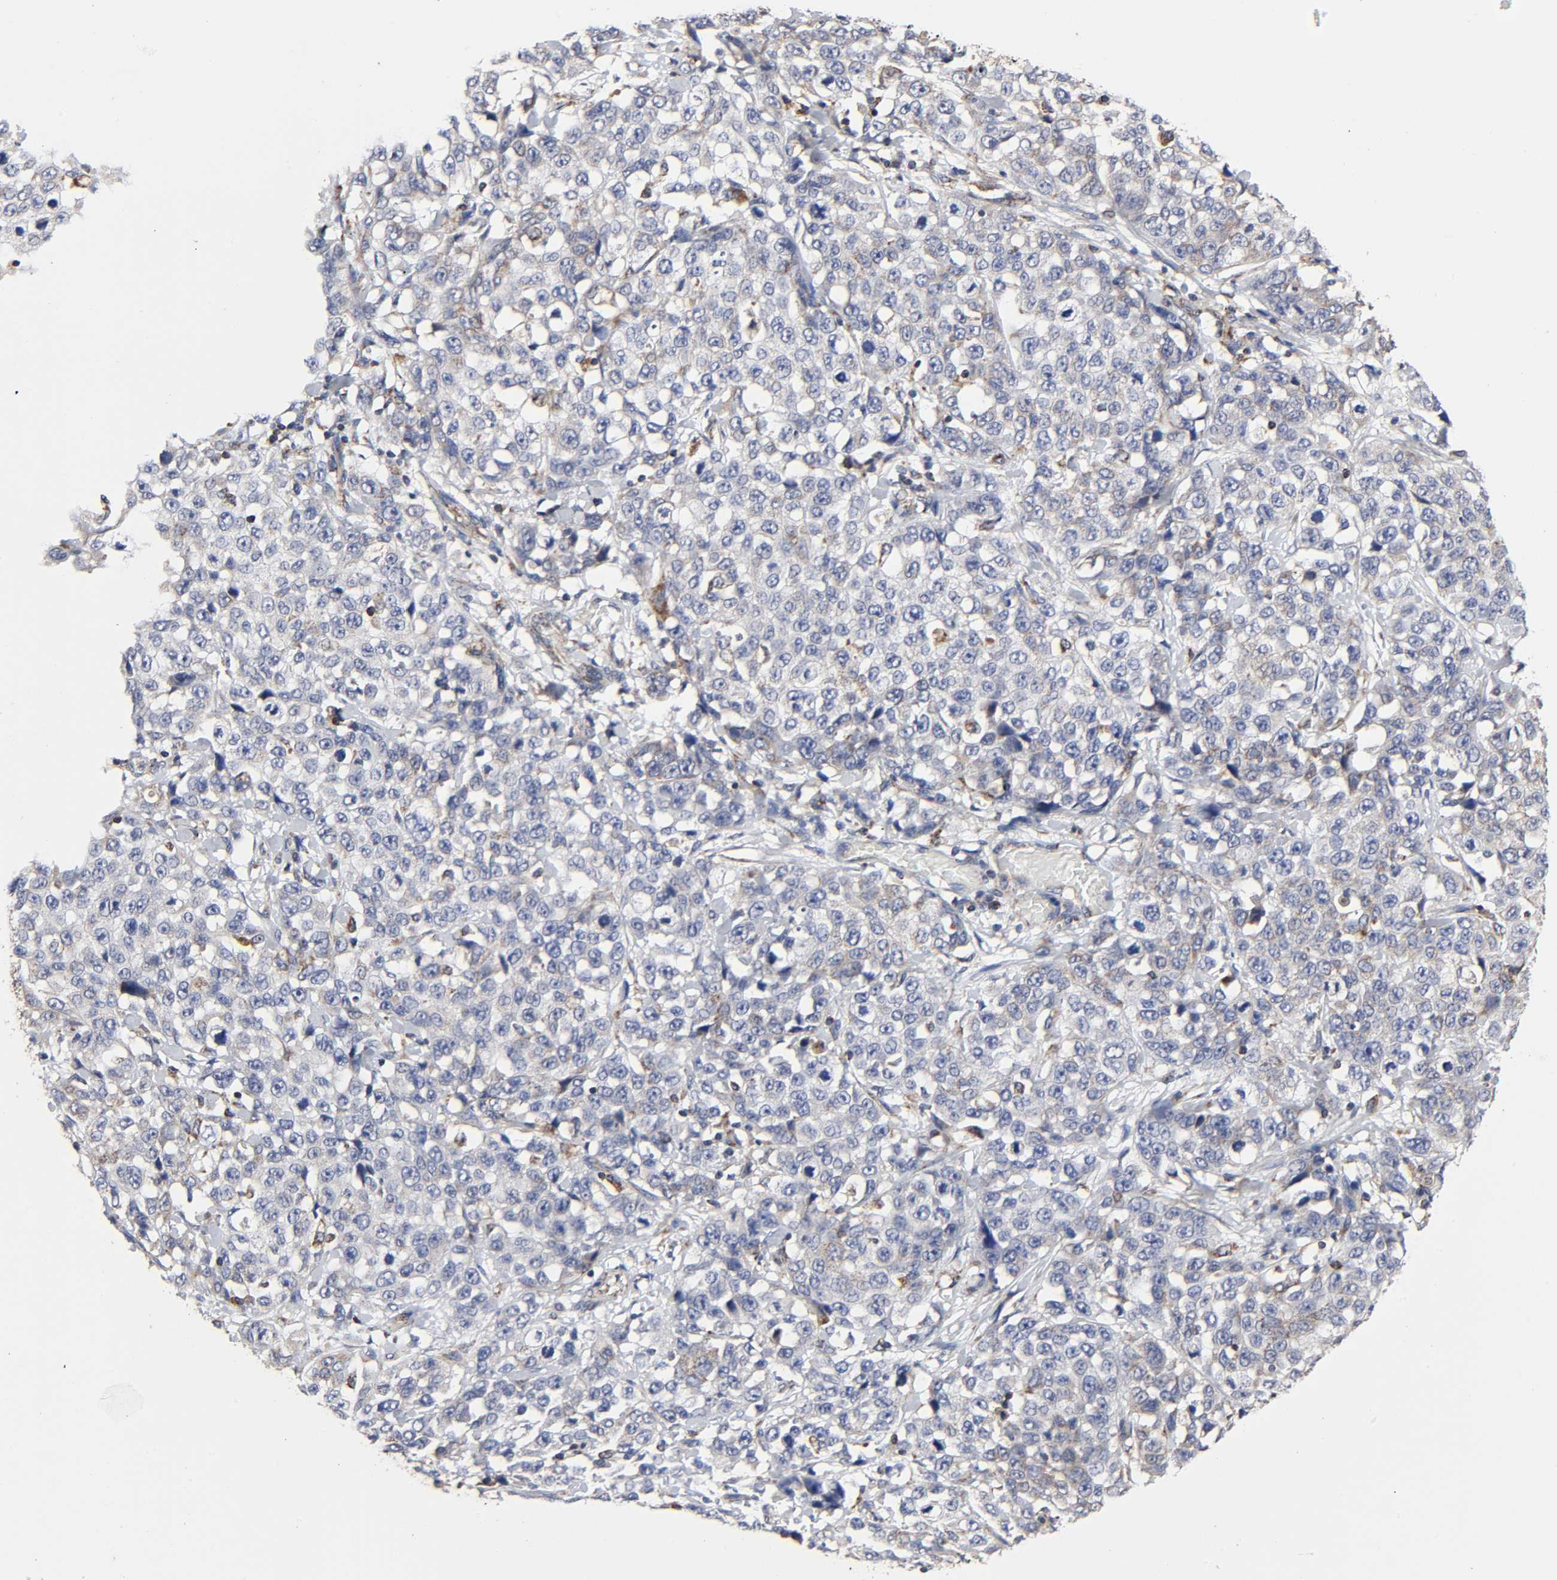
{"staining": {"intensity": "weak", "quantity": "<25%", "location": "cytoplasmic/membranous"}, "tissue": "stomach cancer", "cell_type": "Tumor cells", "image_type": "cancer", "snomed": [{"axis": "morphology", "description": "Normal tissue, NOS"}, {"axis": "morphology", "description": "Adenocarcinoma, NOS"}, {"axis": "topography", "description": "Stomach"}], "caption": "Adenocarcinoma (stomach) stained for a protein using immunohistochemistry demonstrates no positivity tumor cells.", "gene": "COX6B1", "patient": {"sex": "male", "age": 48}}